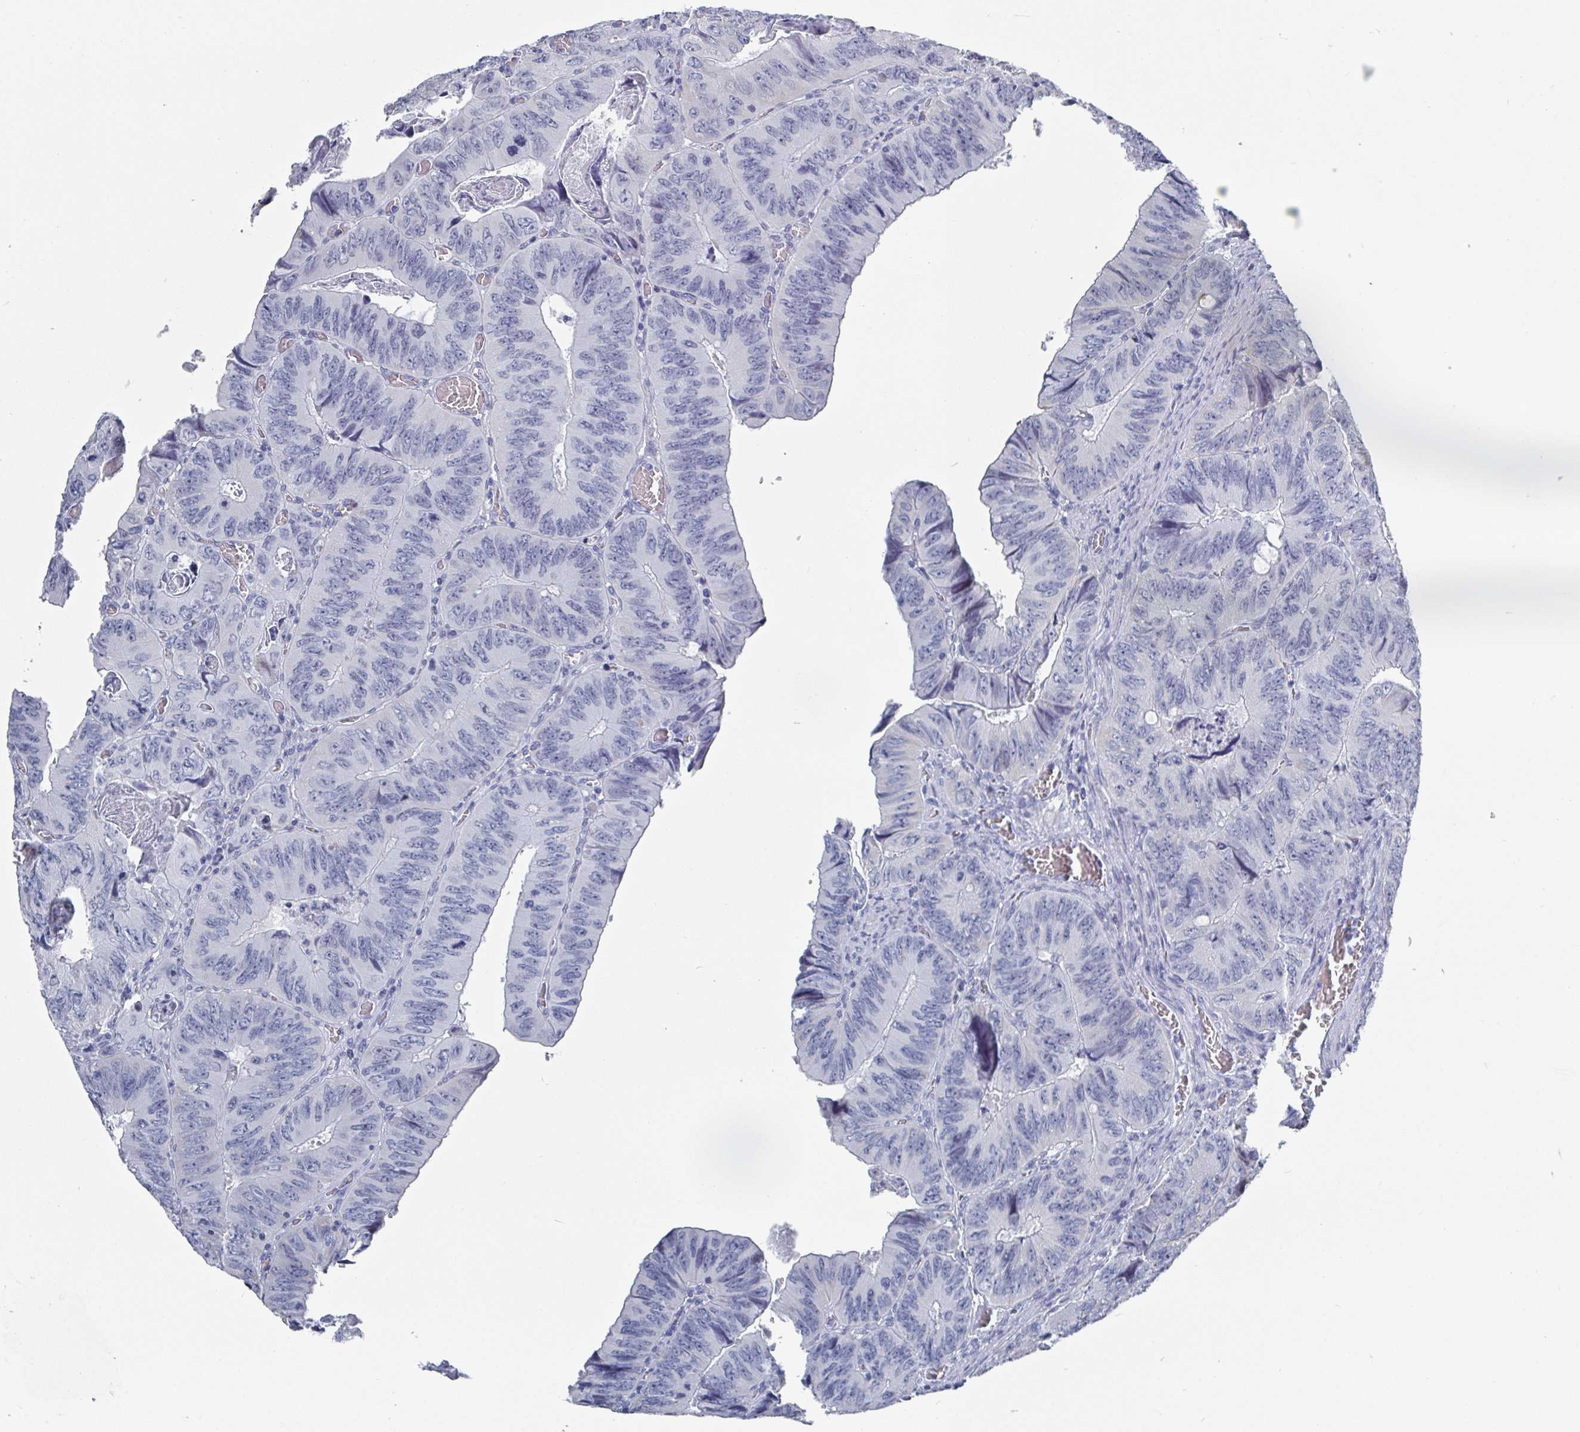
{"staining": {"intensity": "negative", "quantity": "none", "location": "none"}, "tissue": "colorectal cancer", "cell_type": "Tumor cells", "image_type": "cancer", "snomed": [{"axis": "morphology", "description": "Adenocarcinoma, NOS"}, {"axis": "topography", "description": "Colon"}], "caption": "Protein analysis of colorectal cancer demonstrates no significant positivity in tumor cells.", "gene": "CAMKV", "patient": {"sex": "female", "age": 84}}